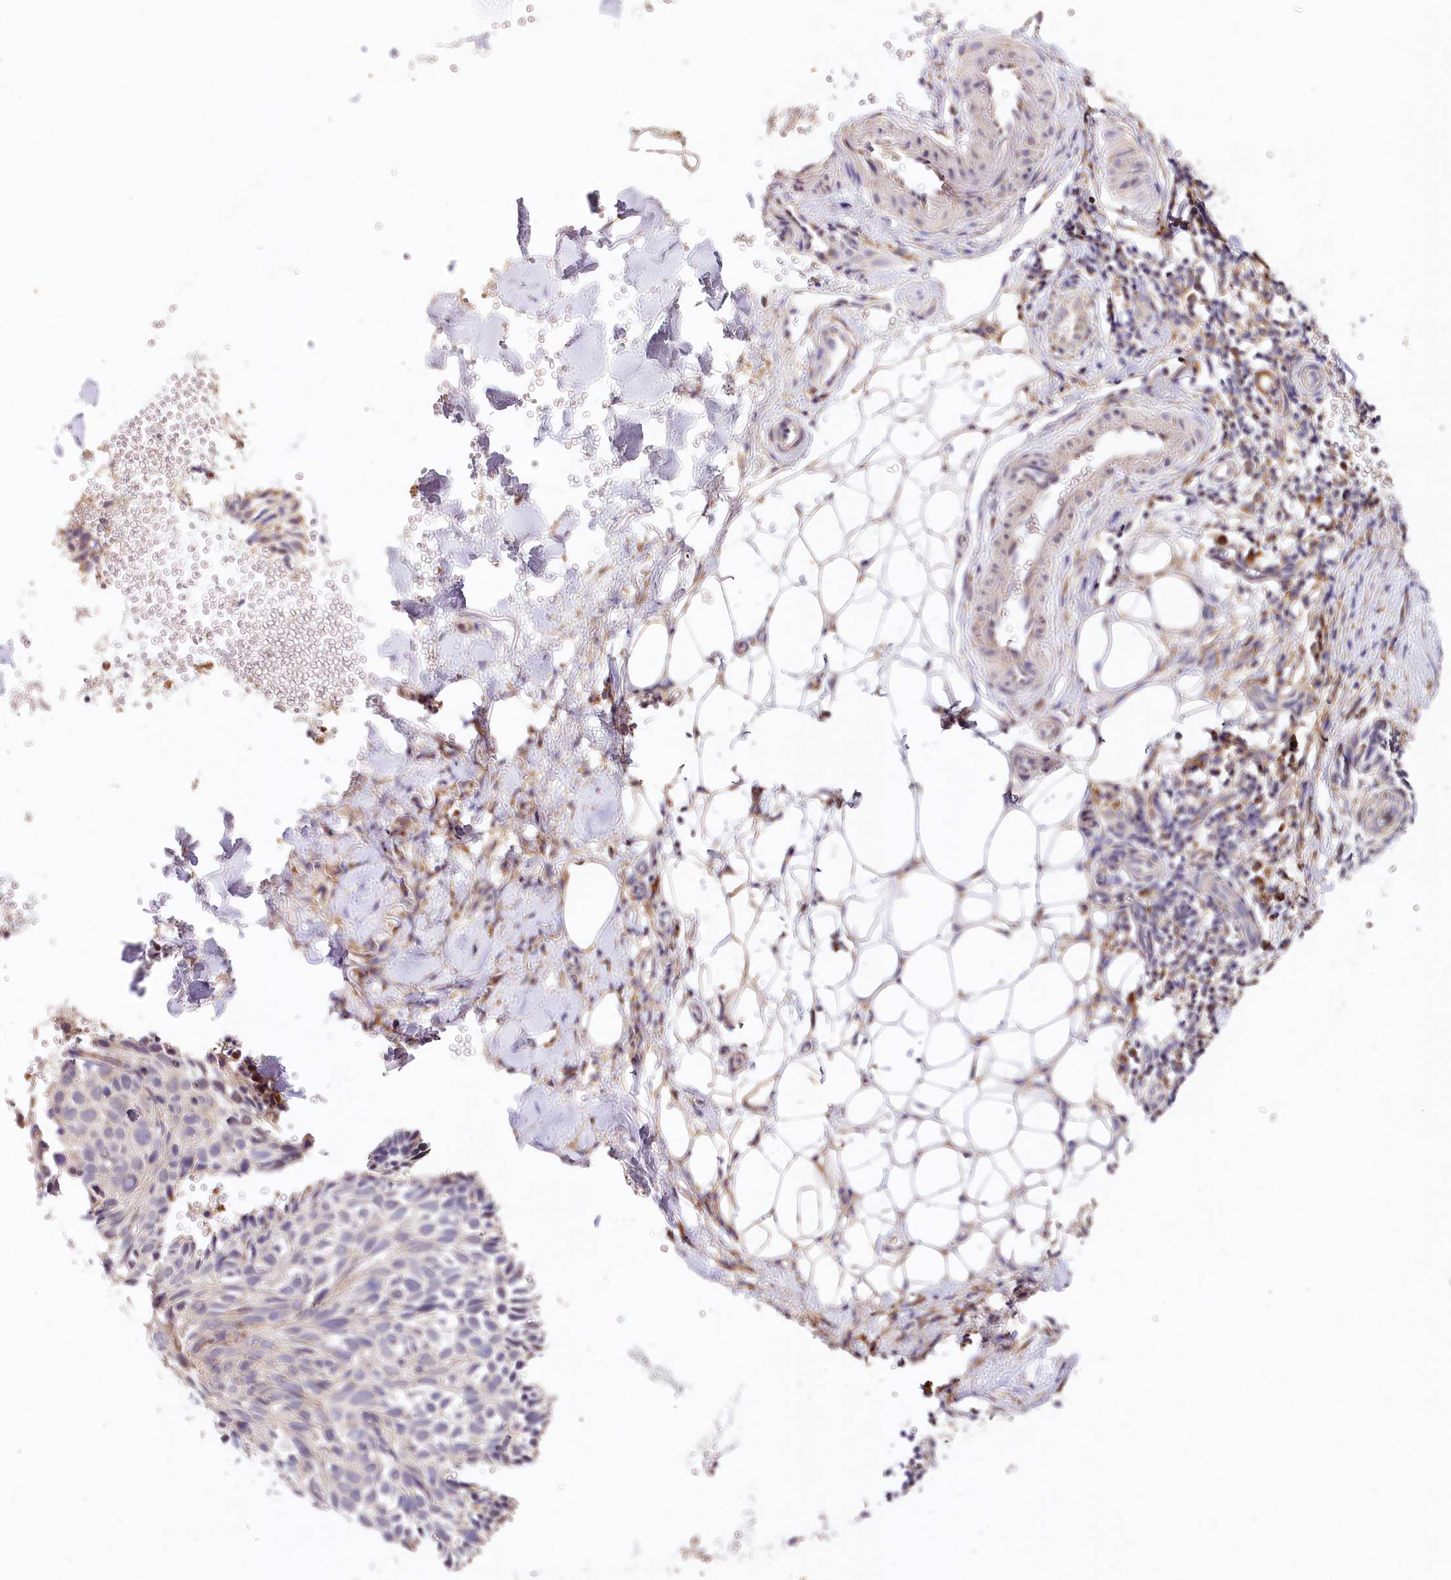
{"staining": {"intensity": "weak", "quantity": "<25%", "location": "cytoplasmic/membranous"}, "tissue": "skin cancer", "cell_type": "Tumor cells", "image_type": "cancer", "snomed": [{"axis": "morphology", "description": "Normal tissue, NOS"}, {"axis": "morphology", "description": "Basal cell carcinoma"}, {"axis": "topography", "description": "Skin"}], "caption": "A high-resolution histopathology image shows immunohistochemistry staining of basal cell carcinoma (skin), which demonstrates no significant expression in tumor cells. The staining was performed using DAB to visualize the protein expression in brown, while the nuclei were stained in blue with hematoxylin (Magnification: 20x).", "gene": "VEGFA", "patient": {"sex": "male", "age": 66}}